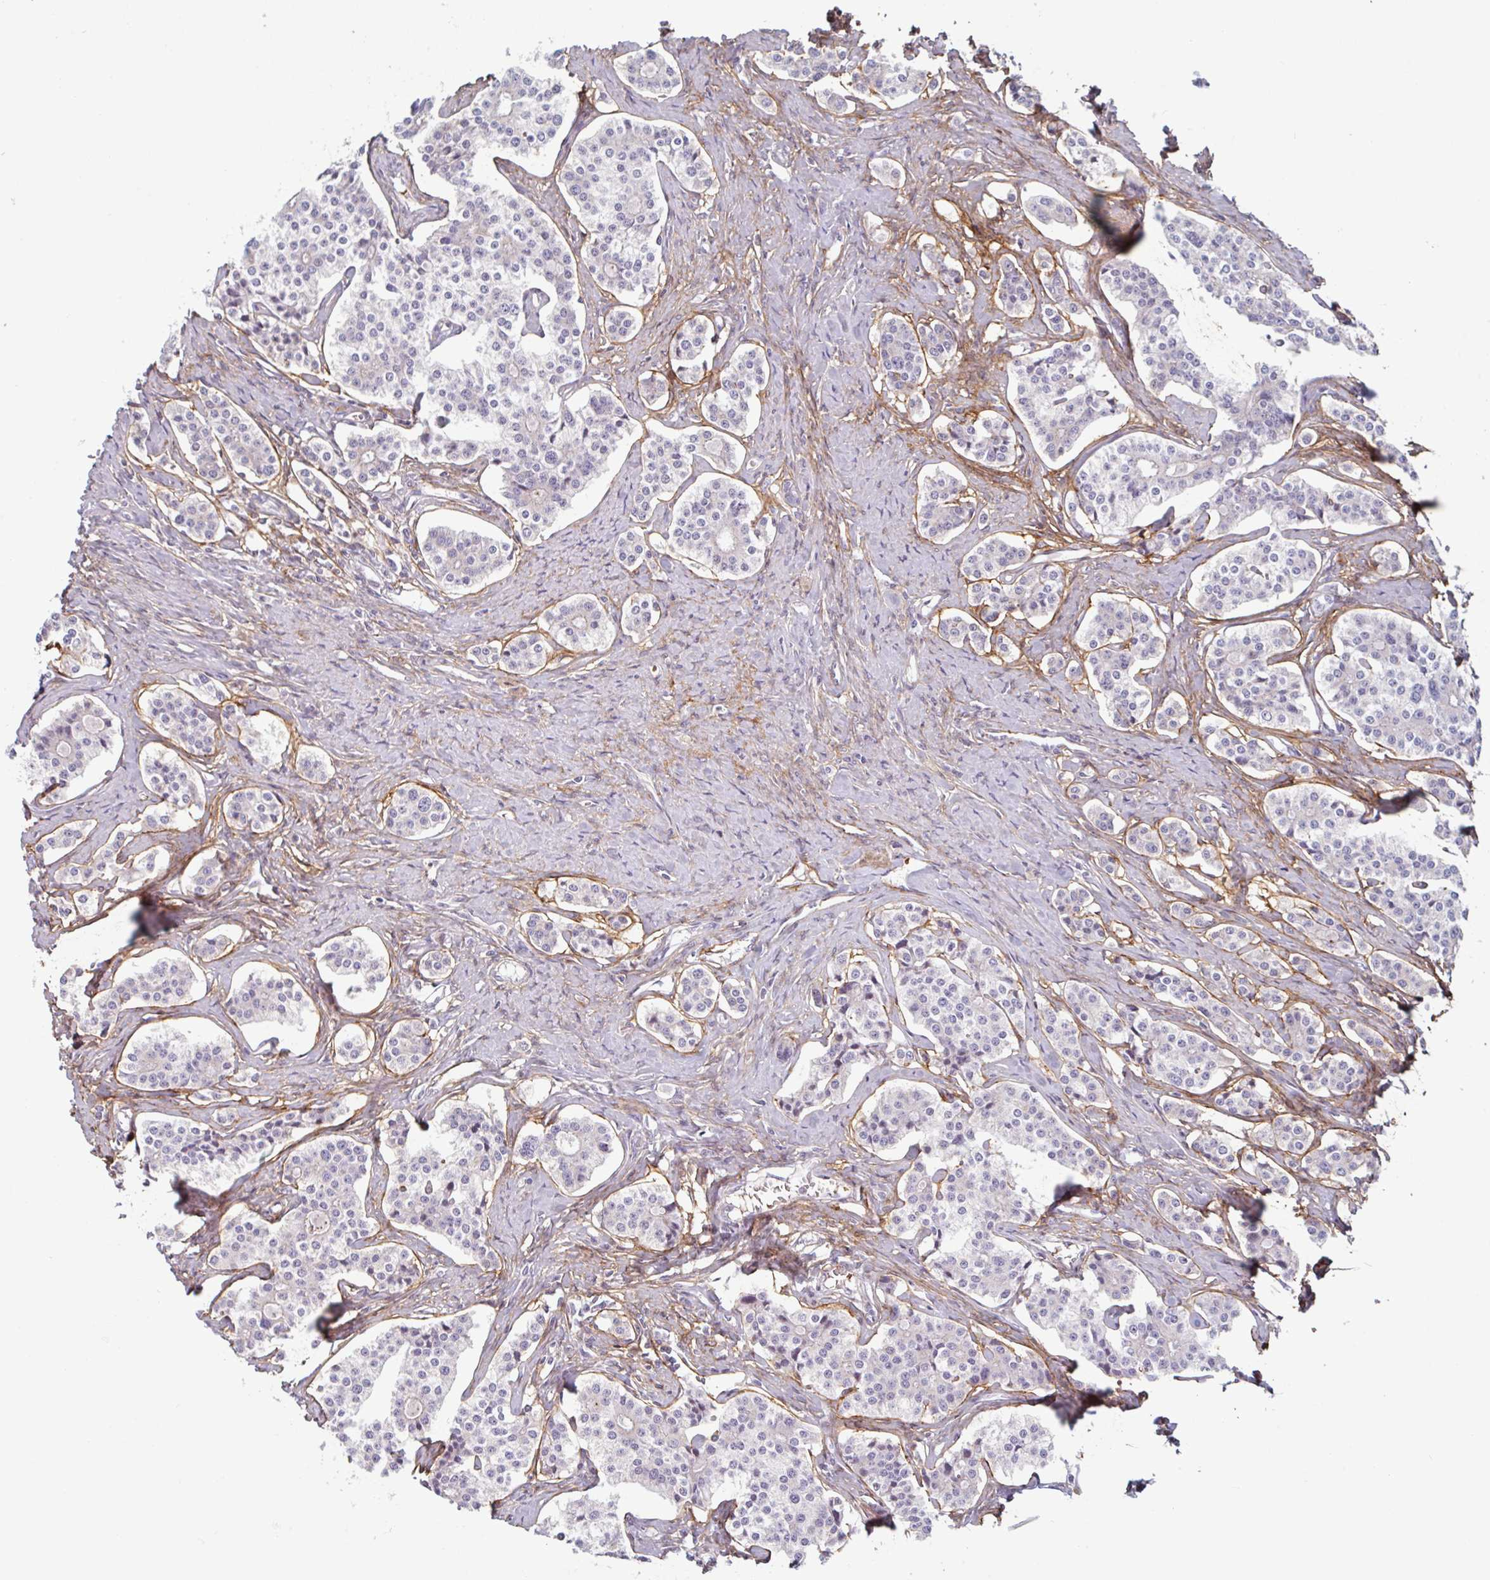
{"staining": {"intensity": "negative", "quantity": "none", "location": "none"}, "tissue": "carcinoid", "cell_type": "Tumor cells", "image_type": "cancer", "snomed": [{"axis": "morphology", "description": "Carcinoid, malignant, NOS"}, {"axis": "topography", "description": "Small intestine"}], "caption": "The histopathology image reveals no significant expression in tumor cells of malignant carcinoid.", "gene": "TMEM119", "patient": {"sex": "male", "age": 63}}